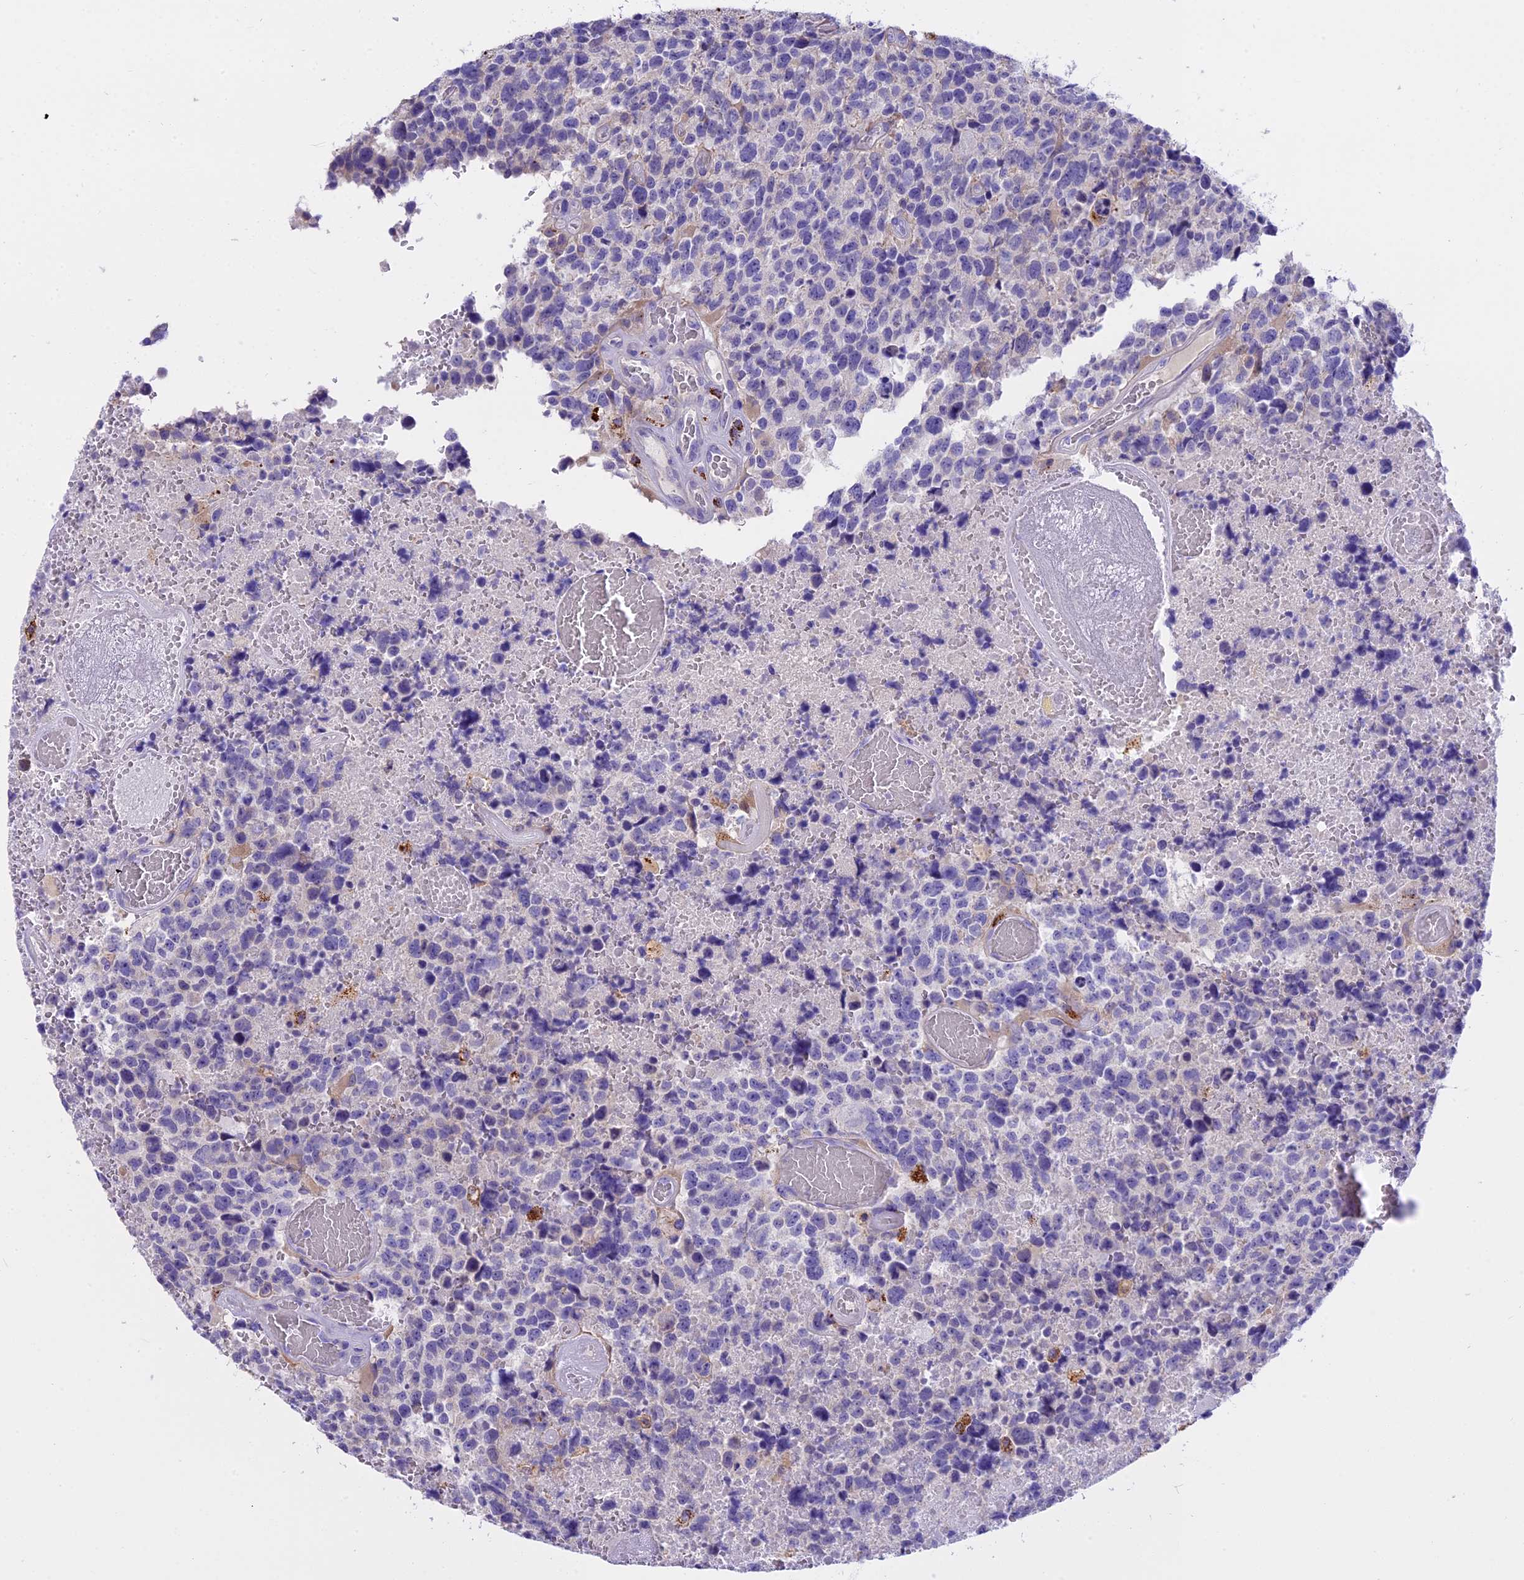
{"staining": {"intensity": "negative", "quantity": "none", "location": "none"}, "tissue": "glioma", "cell_type": "Tumor cells", "image_type": "cancer", "snomed": [{"axis": "morphology", "description": "Glioma, malignant, High grade"}, {"axis": "topography", "description": "Brain"}], "caption": "Malignant glioma (high-grade) was stained to show a protein in brown. There is no significant expression in tumor cells. (Immunohistochemistry (ihc), brightfield microscopy, high magnification).", "gene": "LYPD6", "patient": {"sex": "male", "age": 69}}